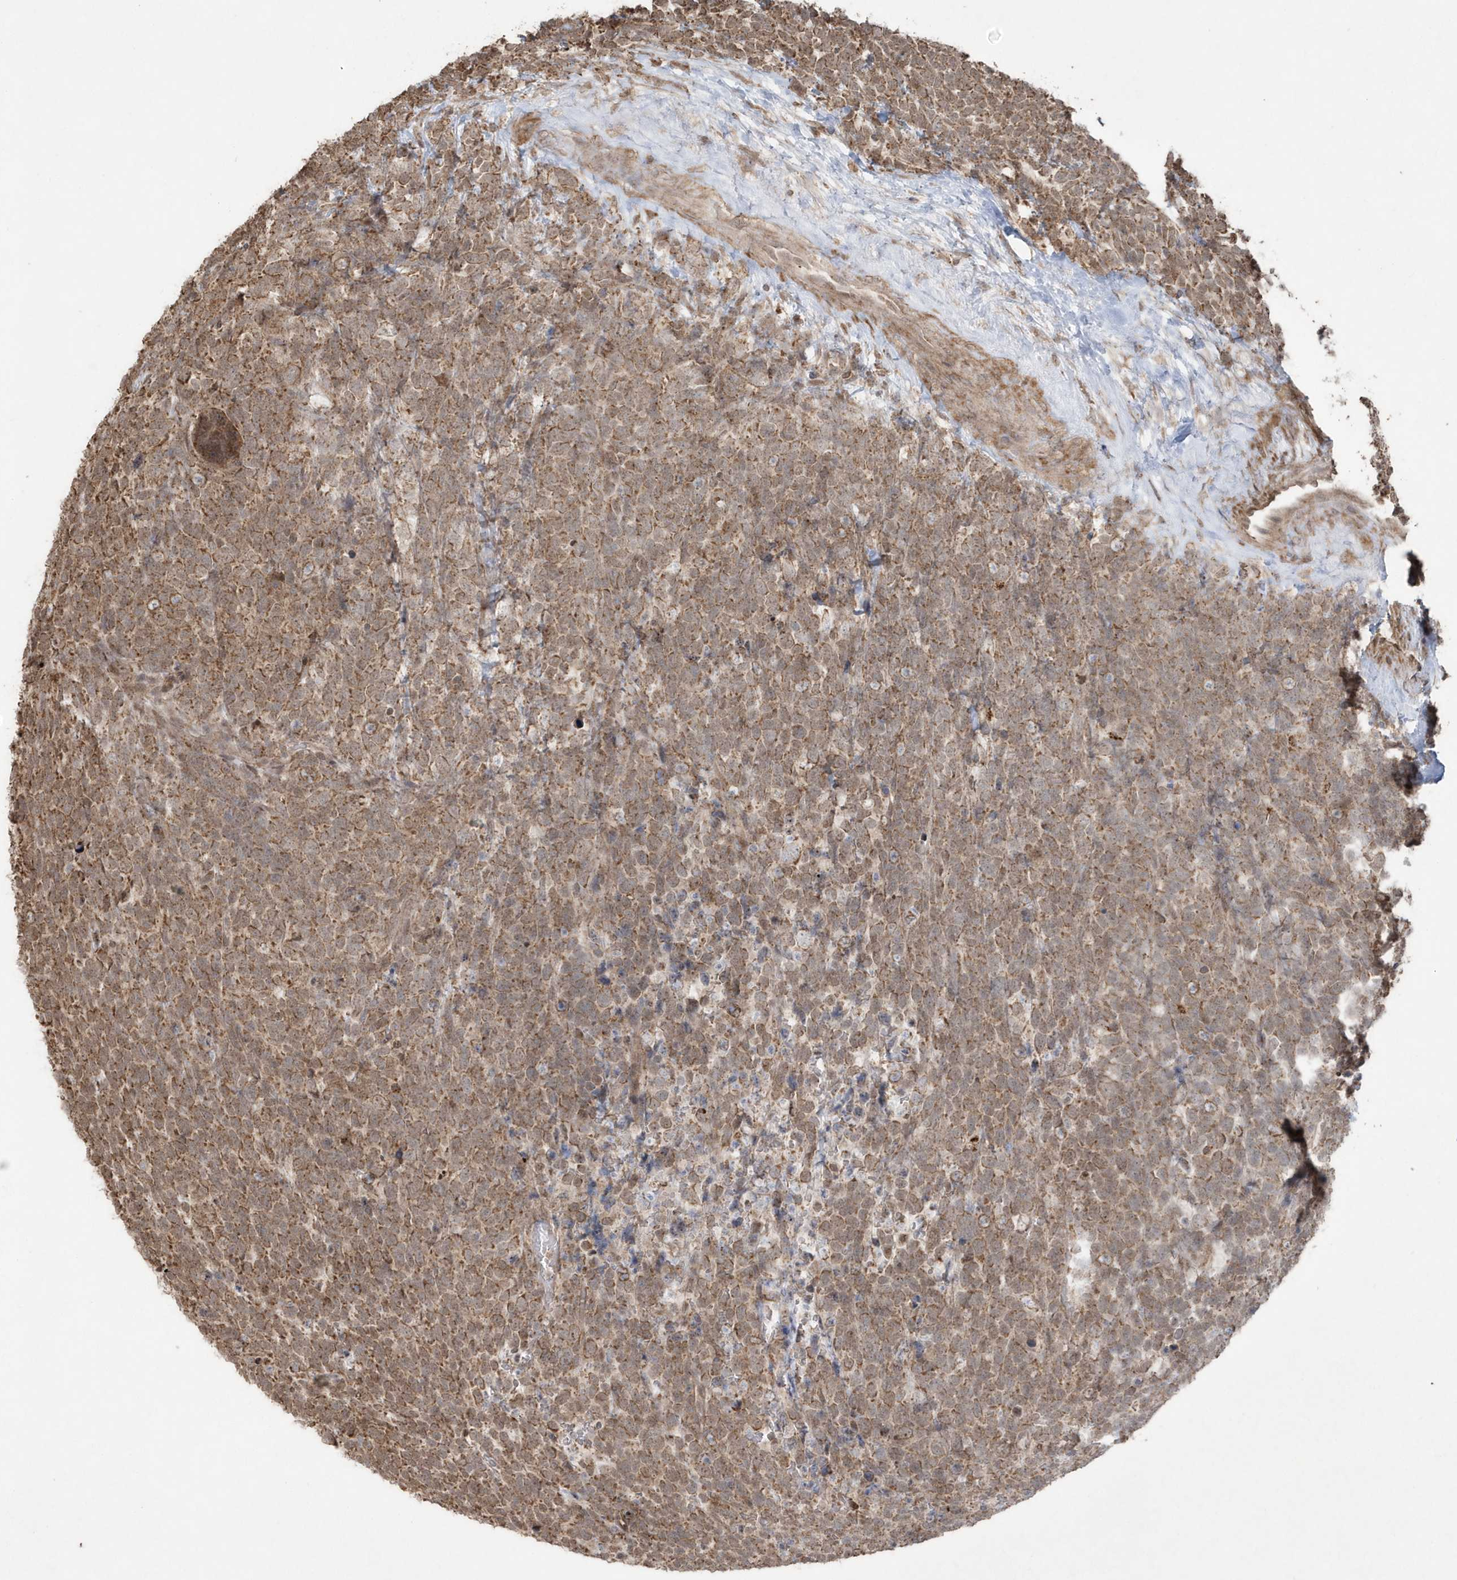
{"staining": {"intensity": "moderate", "quantity": ">75%", "location": "cytoplasmic/membranous"}, "tissue": "urothelial cancer", "cell_type": "Tumor cells", "image_type": "cancer", "snomed": [{"axis": "morphology", "description": "Urothelial carcinoma, High grade"}, {"axis": "topography", "description": "Urinary bladder"}], "caption": "Protein expression analysis of human urothelial cancer reveals moderate cytoplasmic/membranous expression in about >75% of tumor cells.", "gene": "PAXBP1", "patient": {"sex": "female", "age": 82}}